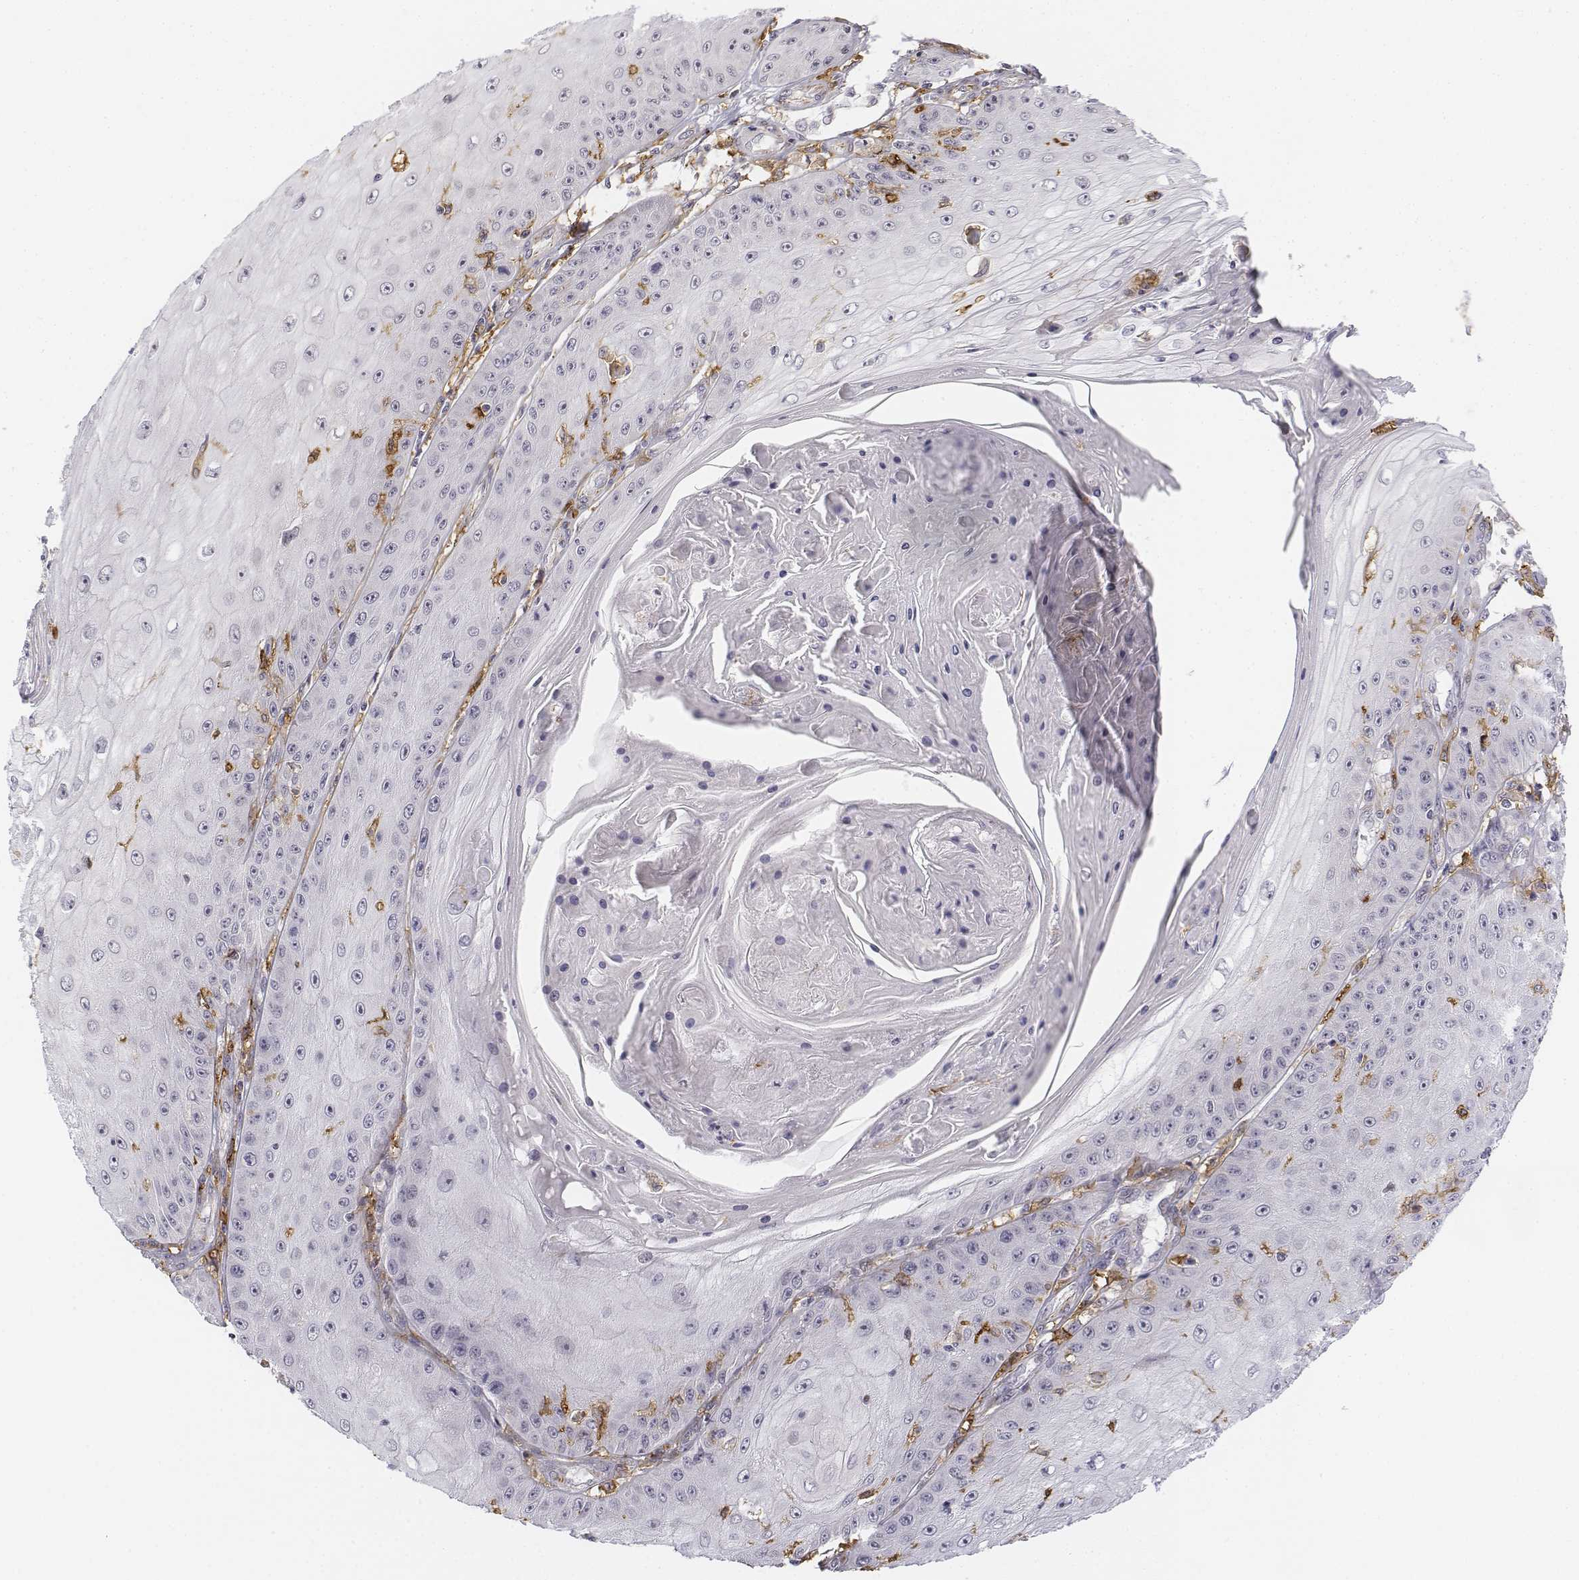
{"staining": {"intensity": "negative", "quantity": "none", "location": "none"}, "tissue": "skin cancer", "cell_type": "Tumor cells", "image_type": "cancer", "snomed": [{"axis": "morphology", "description": "Squamous cell carcinoma, NOS"}, {"axis": "topography", "description": "Skin"}], "caption": "DAB (3,3'-diaminobenzidine) immunohistochemical staining of human skin cancer exhibits no significant positivity in tumor cells.", "gene": "CD14", "patient": {"sex": "male", "age": 70}}